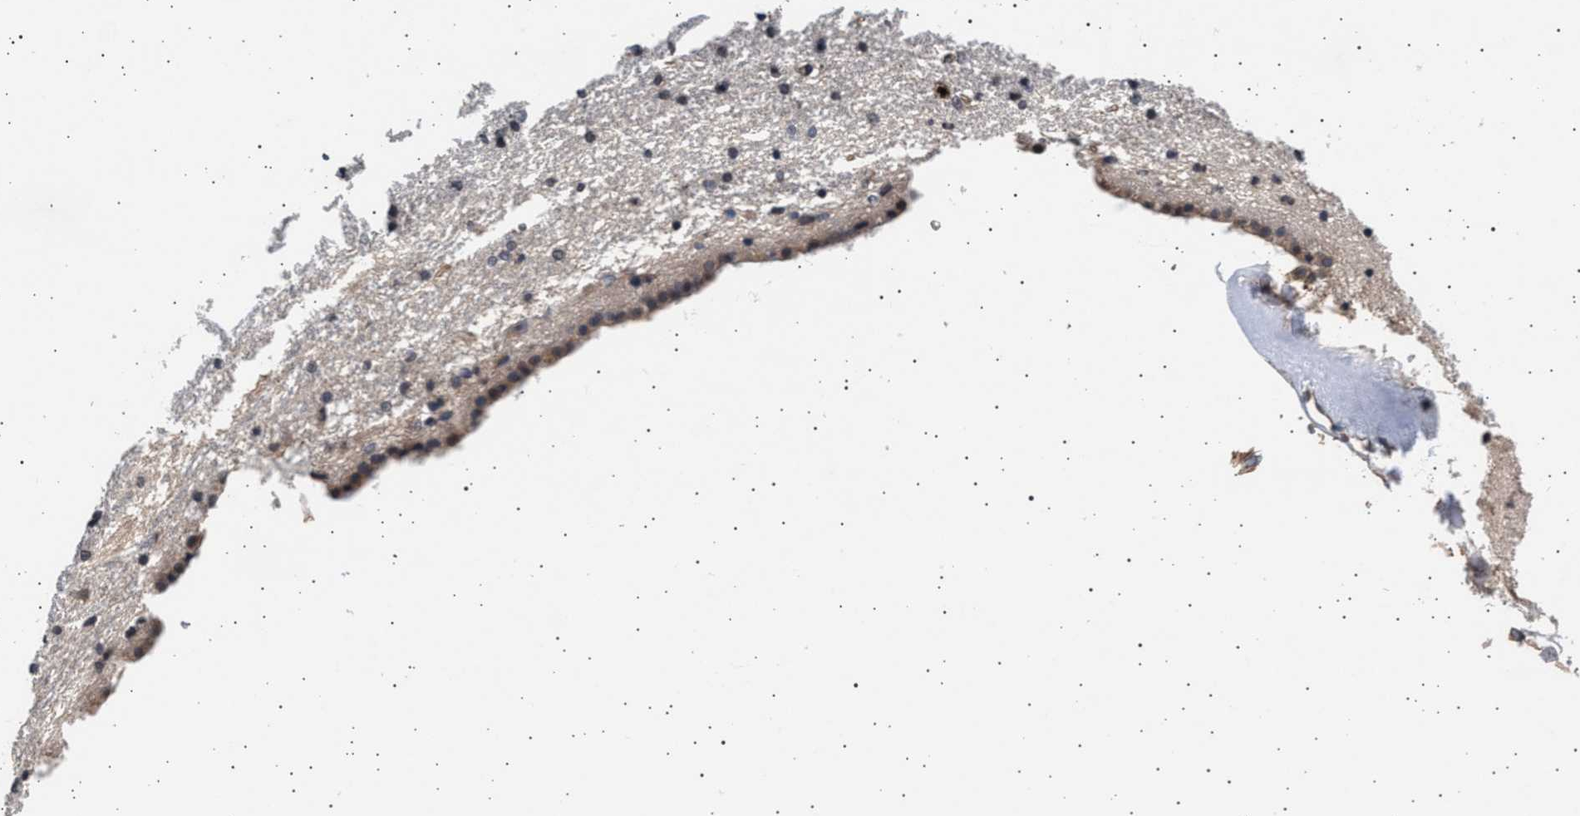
{"staining": {"intensity": "moderate", "quantity": "<25%", "location": "cytoplasmic/membranous"}, "tissue": "caudate", "cell_type": "Glial cells", "image_type": "normal", "snomed": [{"axis": "morphology", "description": "Normal tissue, NOS"}, {"axis": "topography", "description": "Lateral ventricle wall"}], "caption": "Caudate stained for a protein exhibits moderate cytoplasmic/membranous positivity in glial cells. (DAB (3,3'-diaminobenzidine) = brown stain, brightfield microscopy at high magnification).", "gene": "GRAP2", "patient": {"sex": "male", "age": 45}}